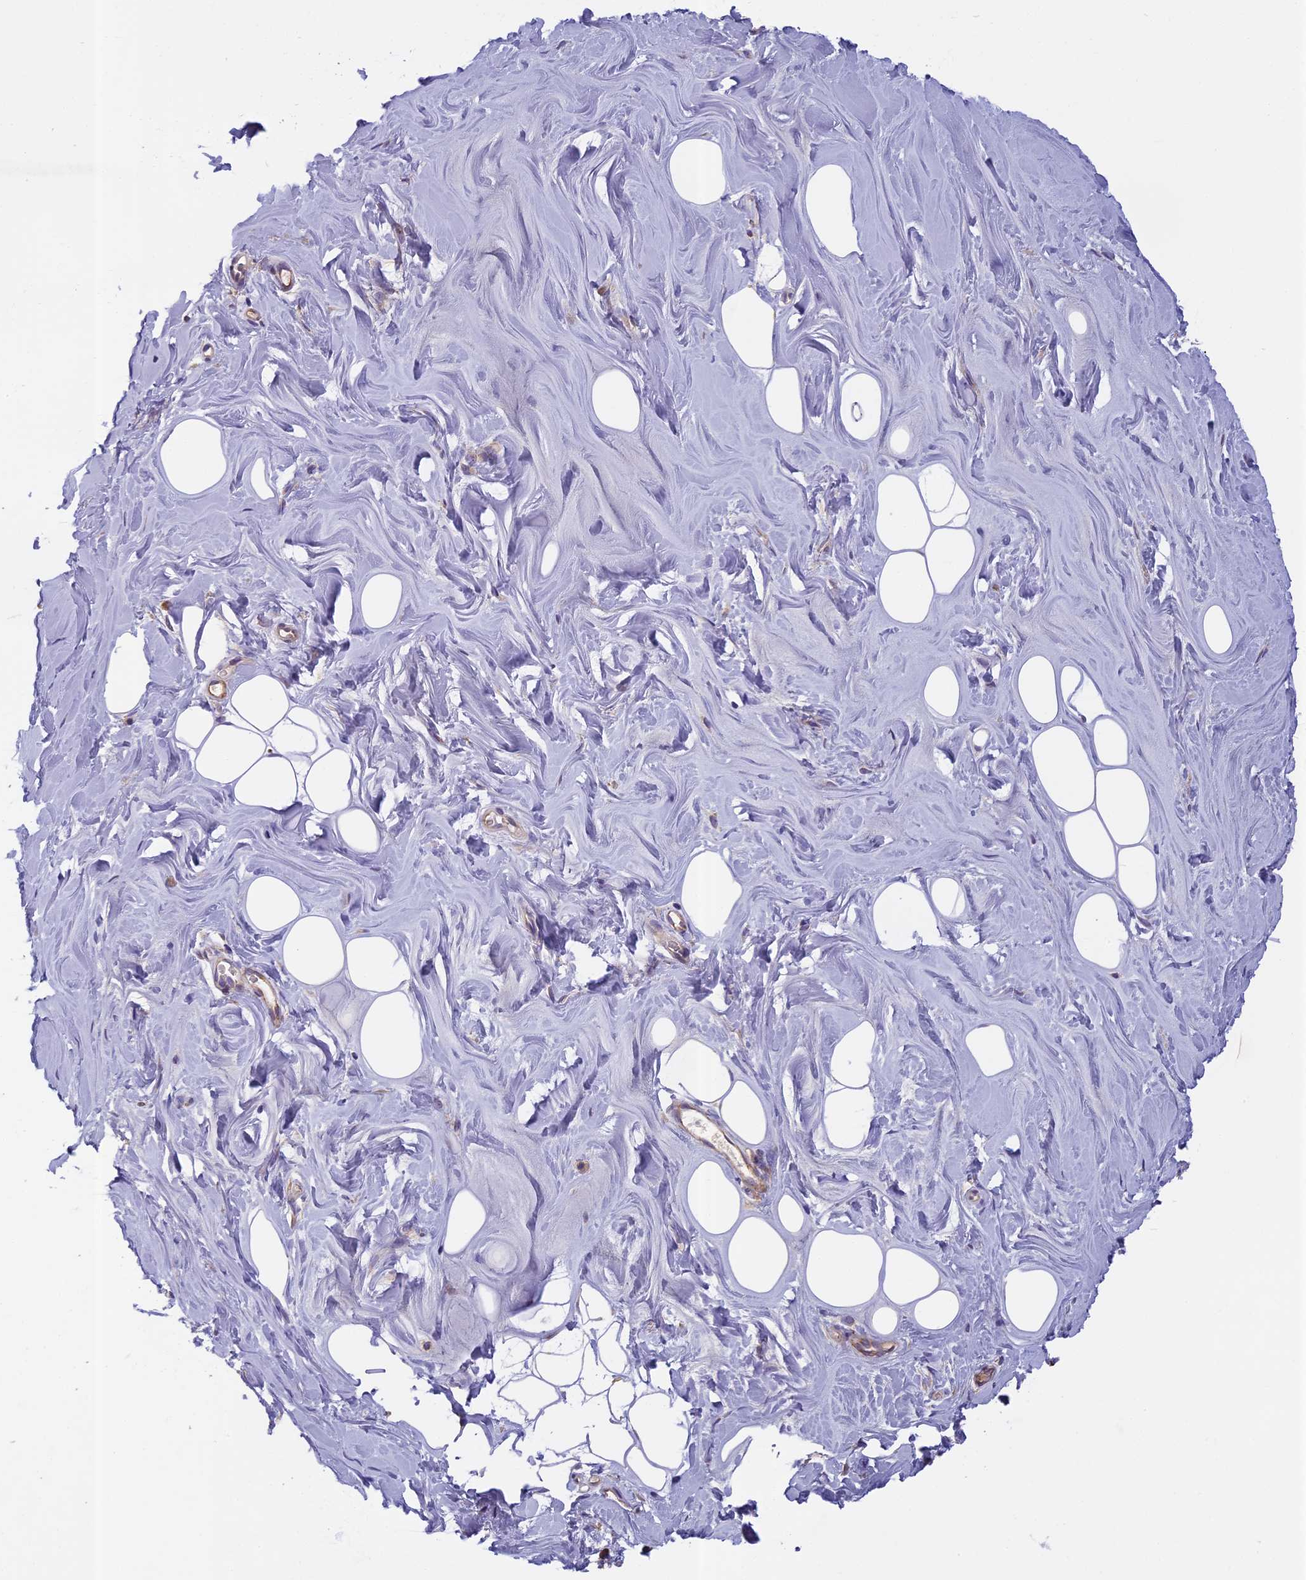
{"staining": {"intensity": "negative", "quantity": "<25%", "location": "cytoplasmic/membranous"}, "tissue": "adipose tissue", "cell_type": "Adipocytes", "image_type": "normal", "snomed": [{"axis": "morphology", "description": "Normal tissue, NOS"}, {"axis": "topography", "description": "Breast"}], "caption": "IHC image of unremarkable adipose tissue: adipose tissue stained with DAB shows no significant protein expression in adipocytes. (IHC, brightfield microscopy, high magnification).", "gene": "SEMA7A", "patient": {"sex": "female", "age": 26}}